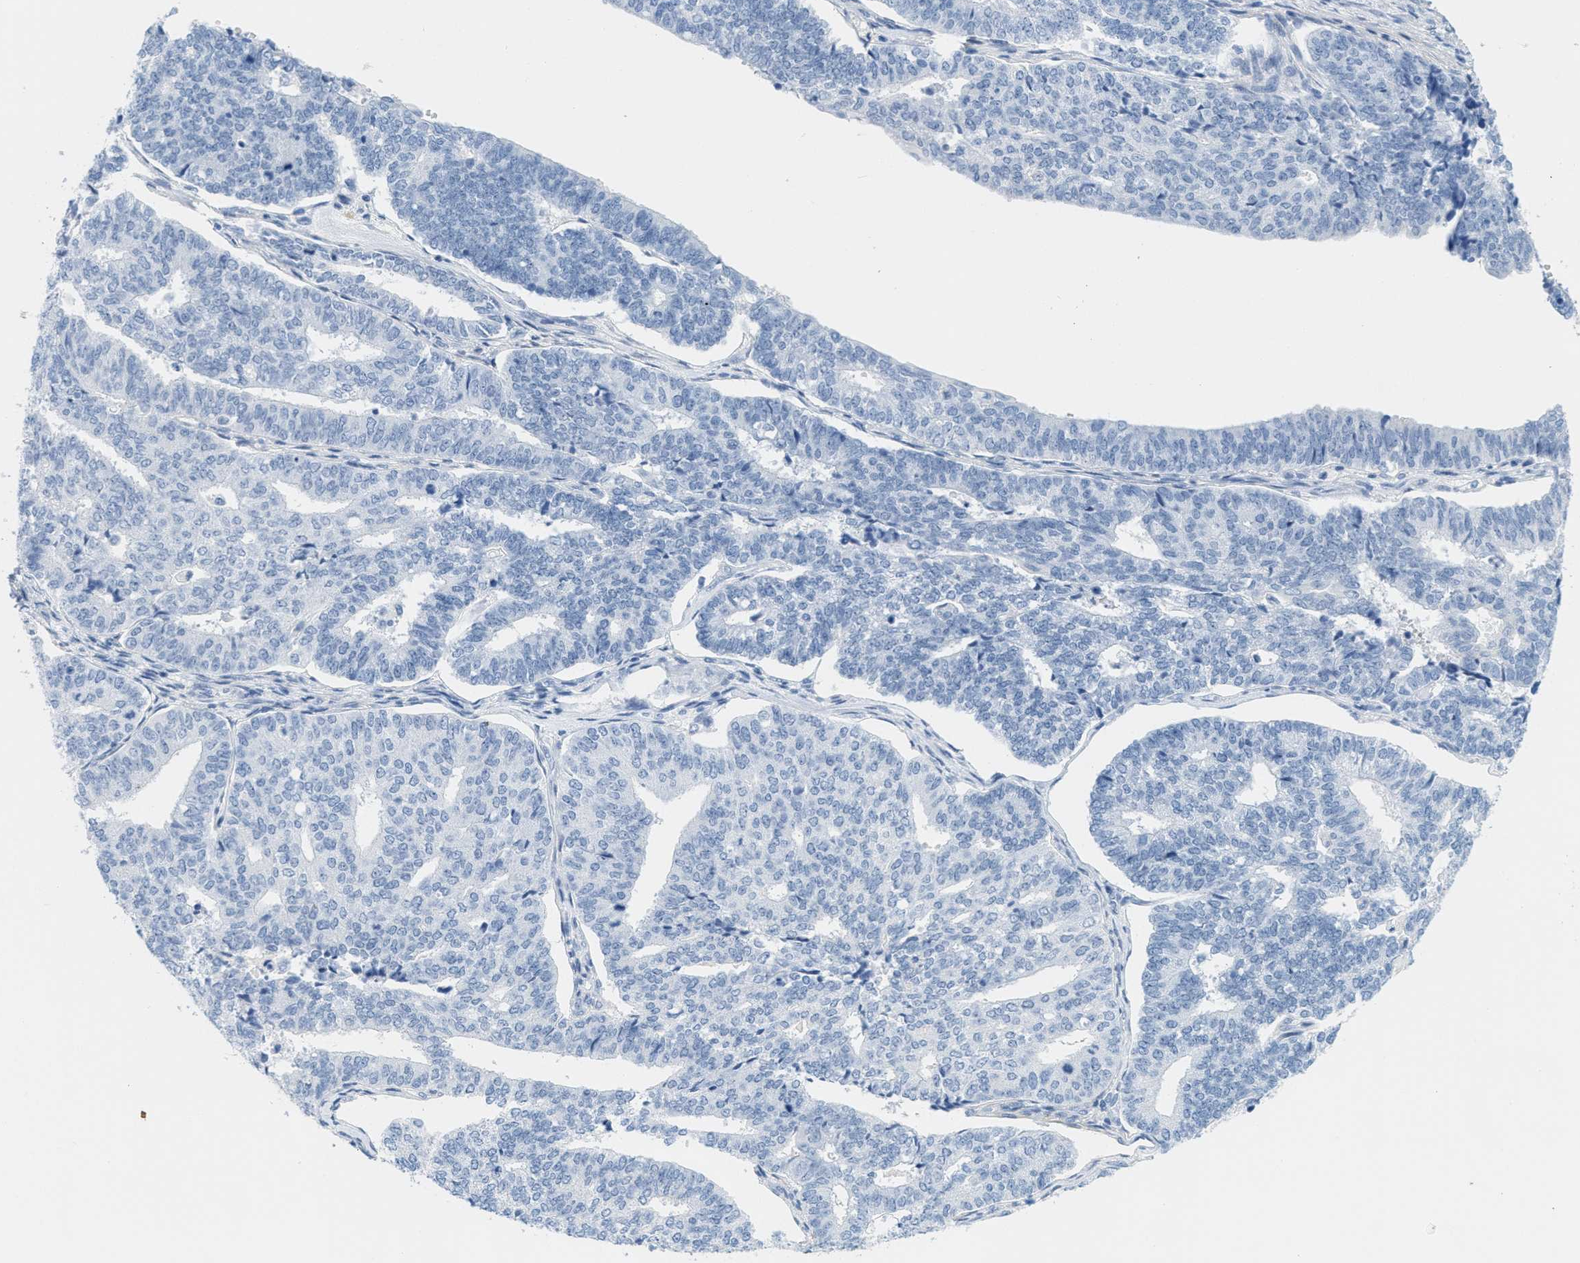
{"staining": {"intensity": "negative", "quantity": "none", "location": "none"}, "tissue": "endometrial cancer", "cell_type": "Tumor cells", "image_type": "cancer", "snomed": [{"axis": "morphology", "description": "Adenocarcinoma, NOS"}, {"axis": "topography", "description": "Endometrium"}], "caption": "Photomicrograph shows no protein staining in tumor cells of endometrial adenocarcinoma tissue.", "gene": "GPM6A", "patient": {"sex": "female", "age": 70}}